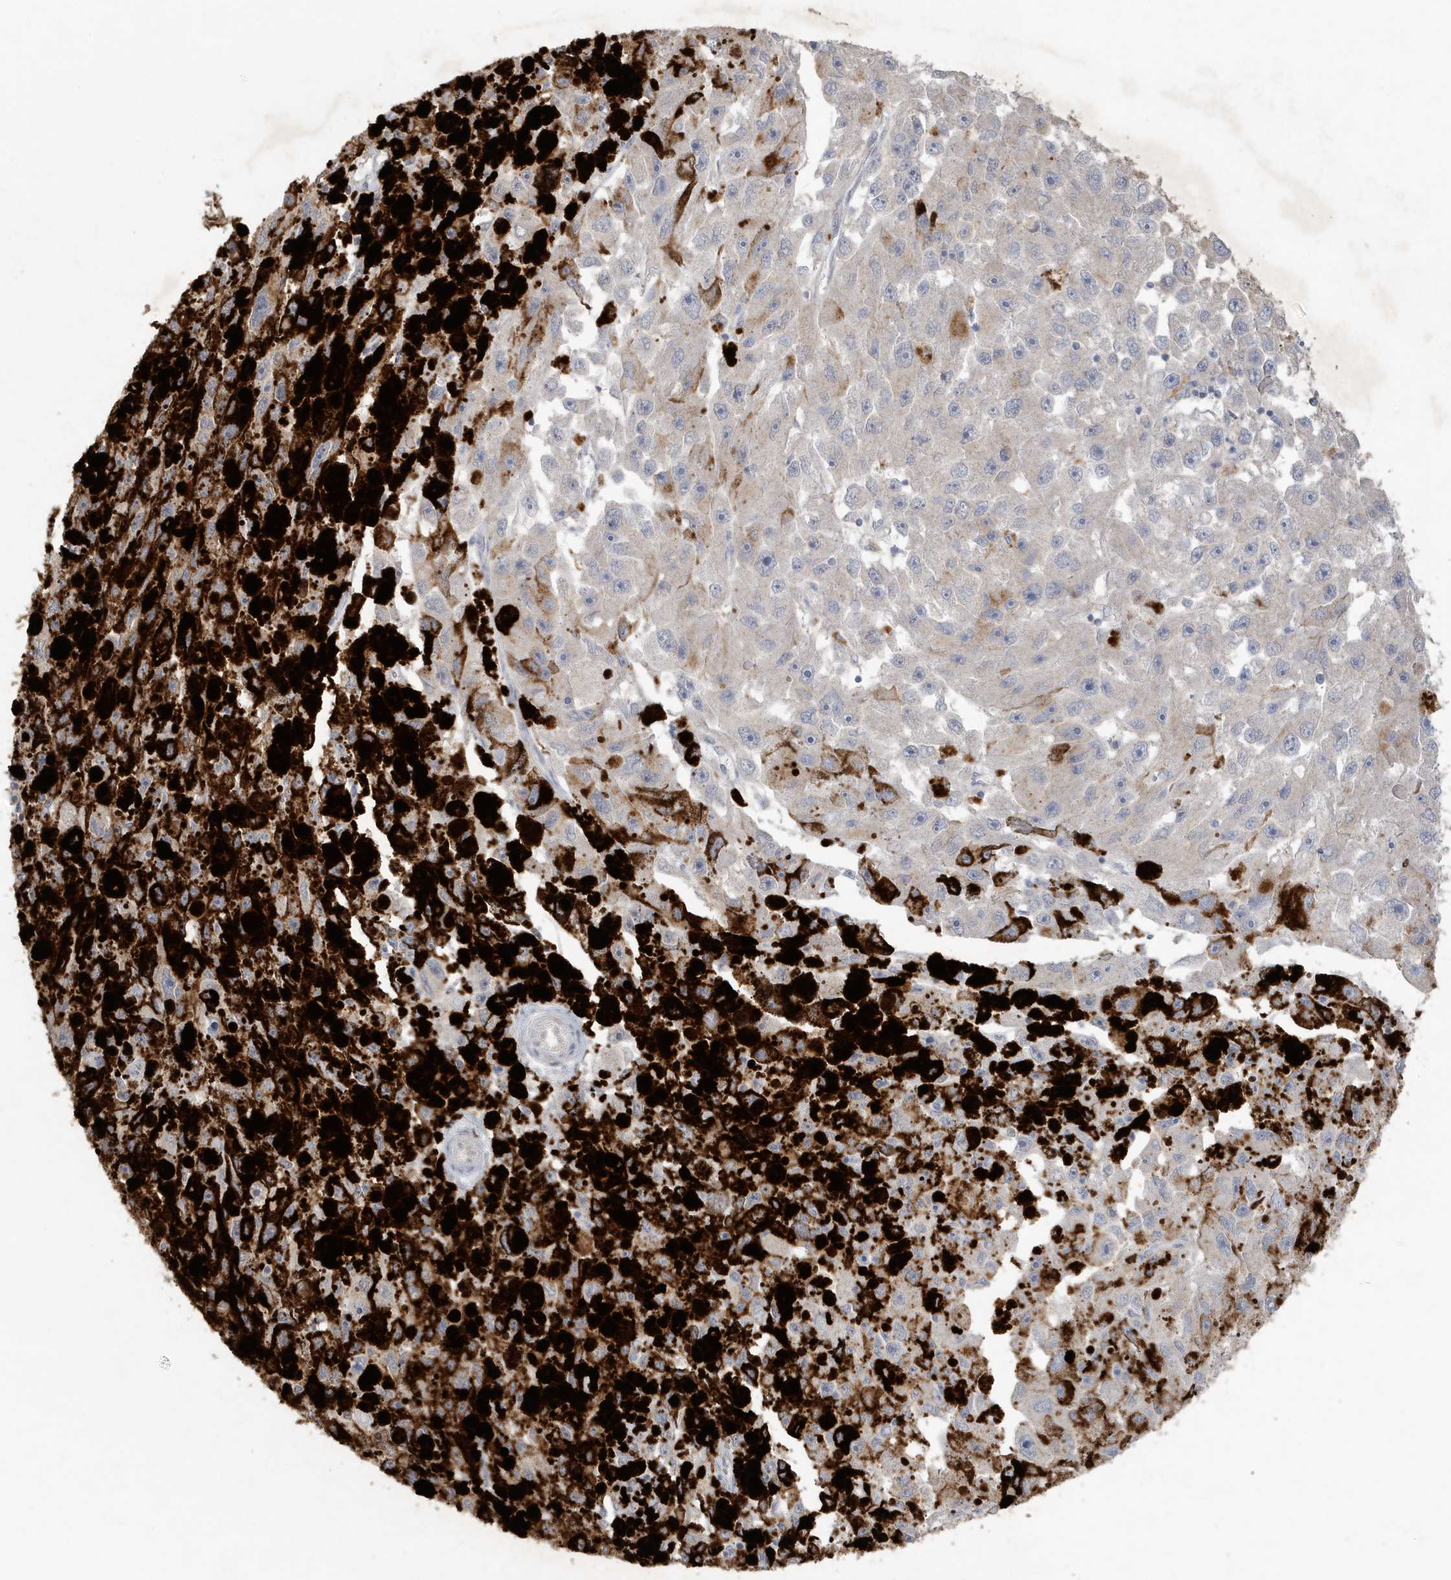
{"staining": {"intensity": "negative", "quantity": "none", "location": "none"}, "tissue": "melanoma", "cell_type": "Tumor cells", "image_type": "cancer", "snomed": [{"axis": "morphology", "description": "Malignant melanoma, NOS"}, {"axis": "topography", "description": "Skin"}], "caption": "This is an immunohistochemistry (IHC) image of melanoma. There is no expression in tumor cells.", "gene": "C1RL", "patient": {"sex": "female", "age": 104}}